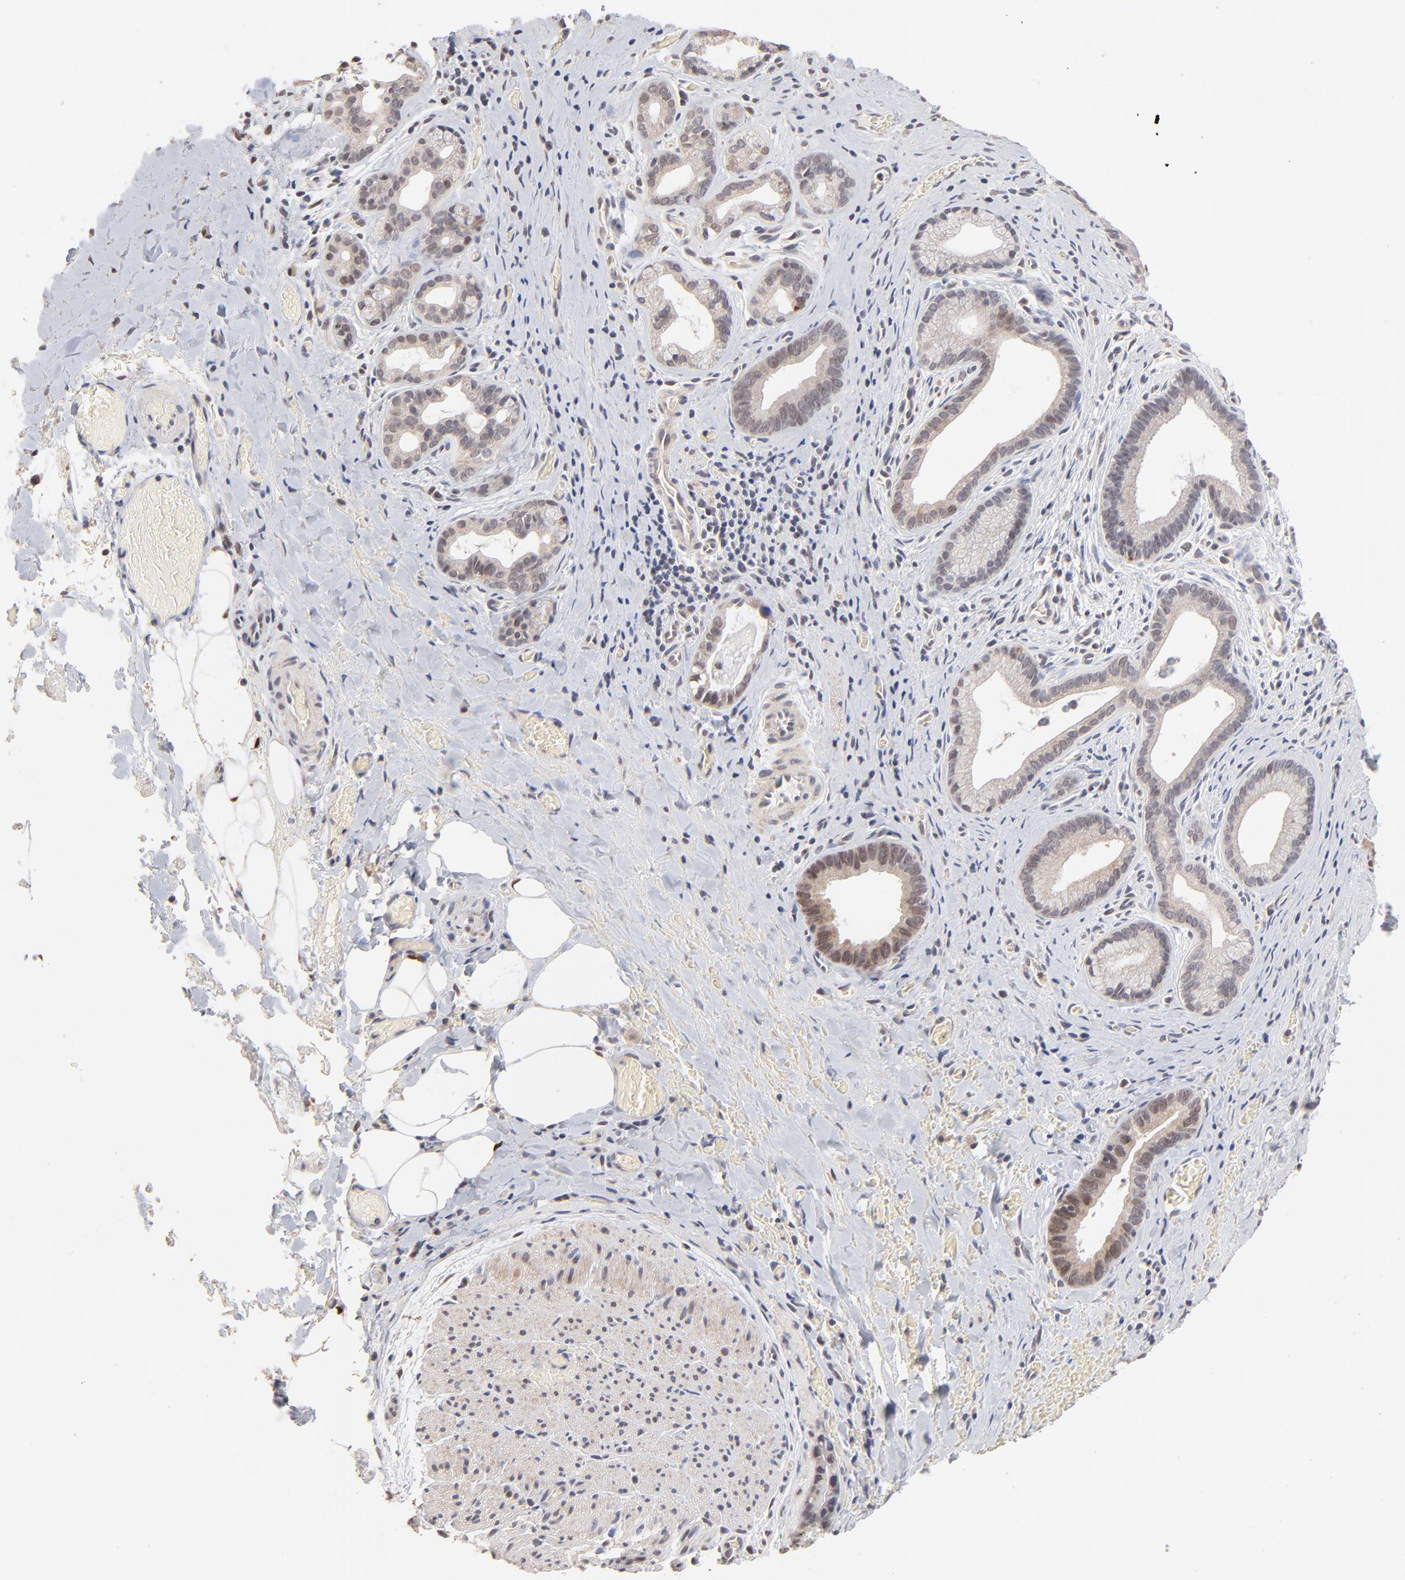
{"staining": {"intensity": "moderate", "quantity": "<25%", "location": "nuclear"}, "tissue": "liver cancer", "cell_type": "Tumor cells", "image_type": "cancer", "snomed": [{"axis": "morphology", "description": "Cholangiocarcinoma"}, {"axis": "topography", "description": "Liver"}], "caption": "Immunohistochemical staining of liver cancer (cholangiocarcinoma) exhibits moderate nuclear protein expression in approximately <25% of tumor cells. The staining was performed using DAB (3,3'-diaminobenzidine) to visualize the protein expression in brown, while the nuclei were stained in blue with hematoxylin (Magnification: 20x).", "gene": "MSL2", "patient": {"sex": "female", "age": 55}}